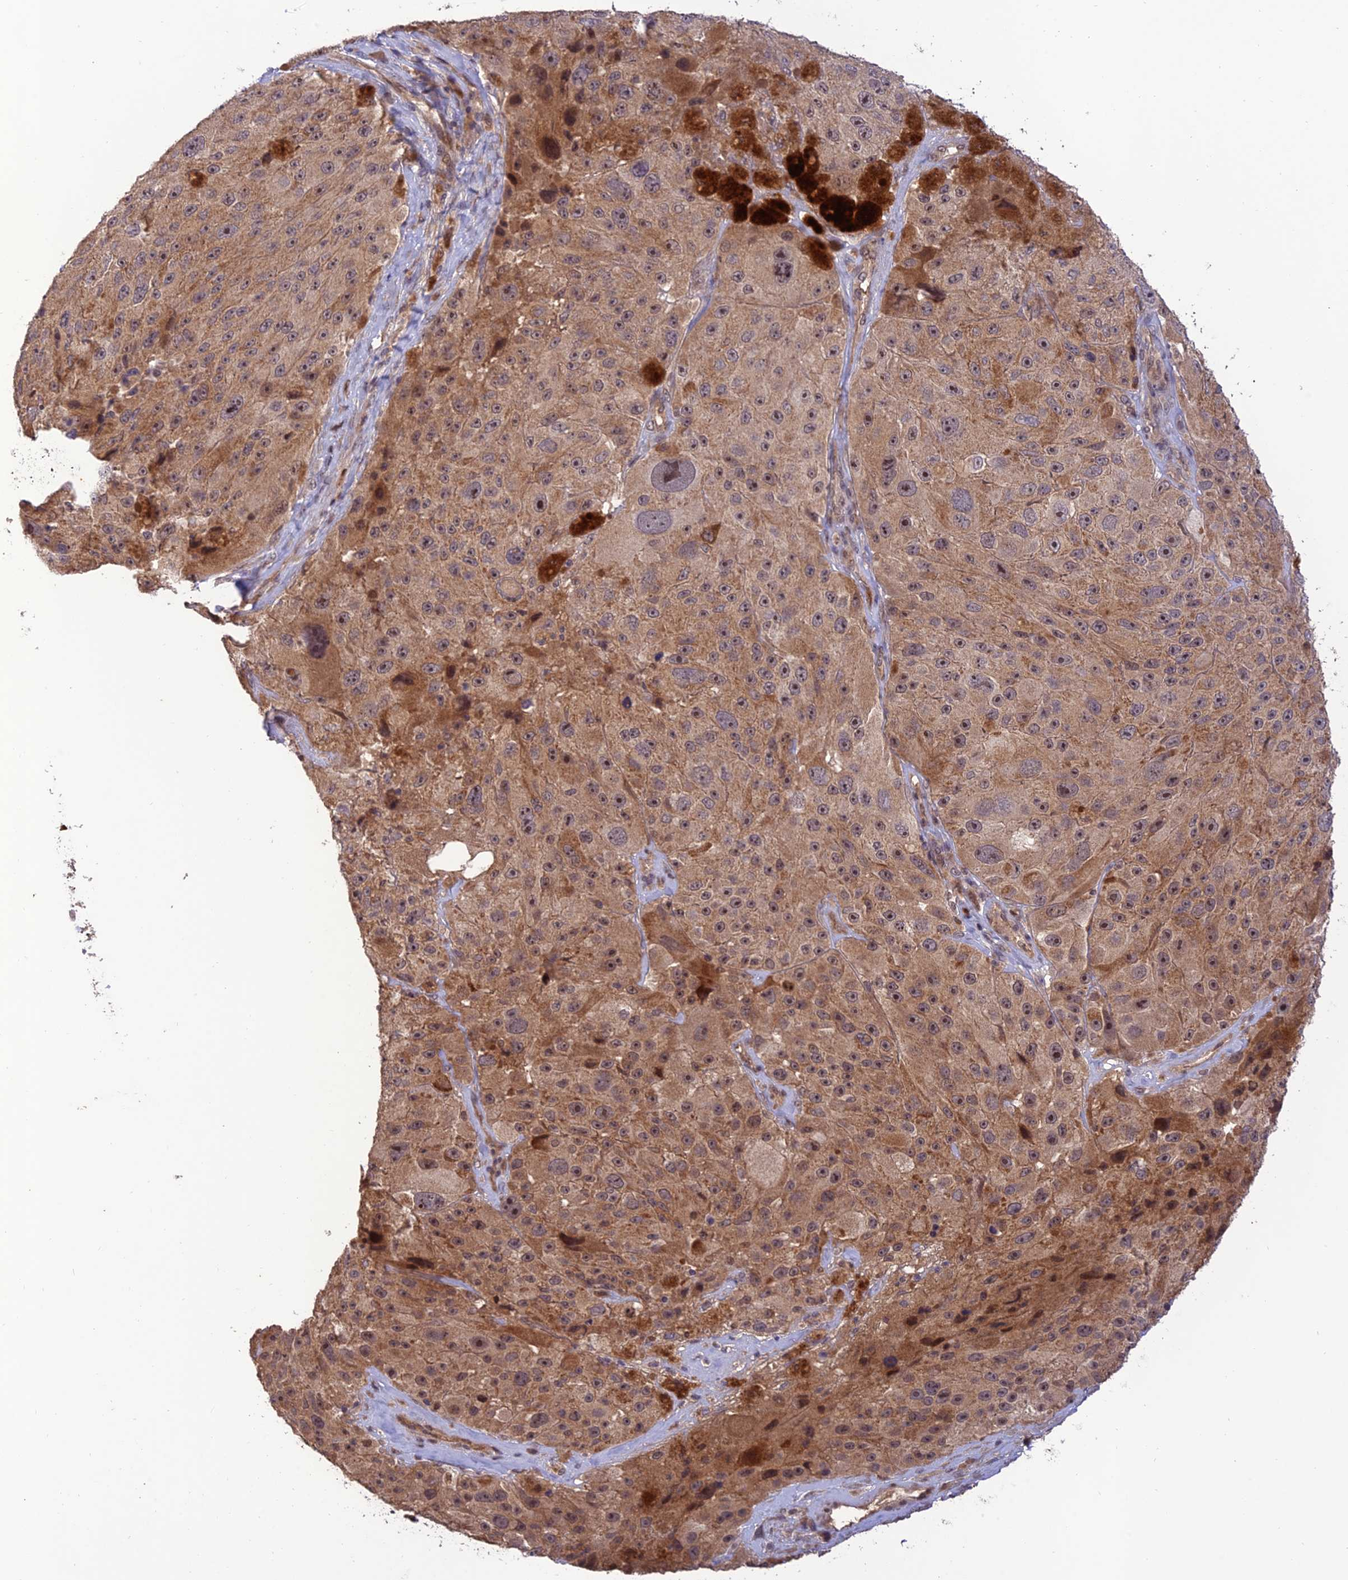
{"staining": {"intensity": "moderate", "quantity": ">75%", "location": "cytoplasmic/membranous,nuclear"}, "tissue": "melanoma", "cell_type": "Tumor cells", "image_type": "cancer", "snomed": [{"axis": "morphology", "description": "Malignant melanoma, Metastatic site"}, {"axis": "topography", "description": "Lymph node"}], "caption": "Protein expression analysis of human melanoma reveals moderate cytoplasmic/membranous and nuclear staining in approximately >75% of tumor cells.", "gene": "REV1", "patient": {"sex": "male", "age": 62}}